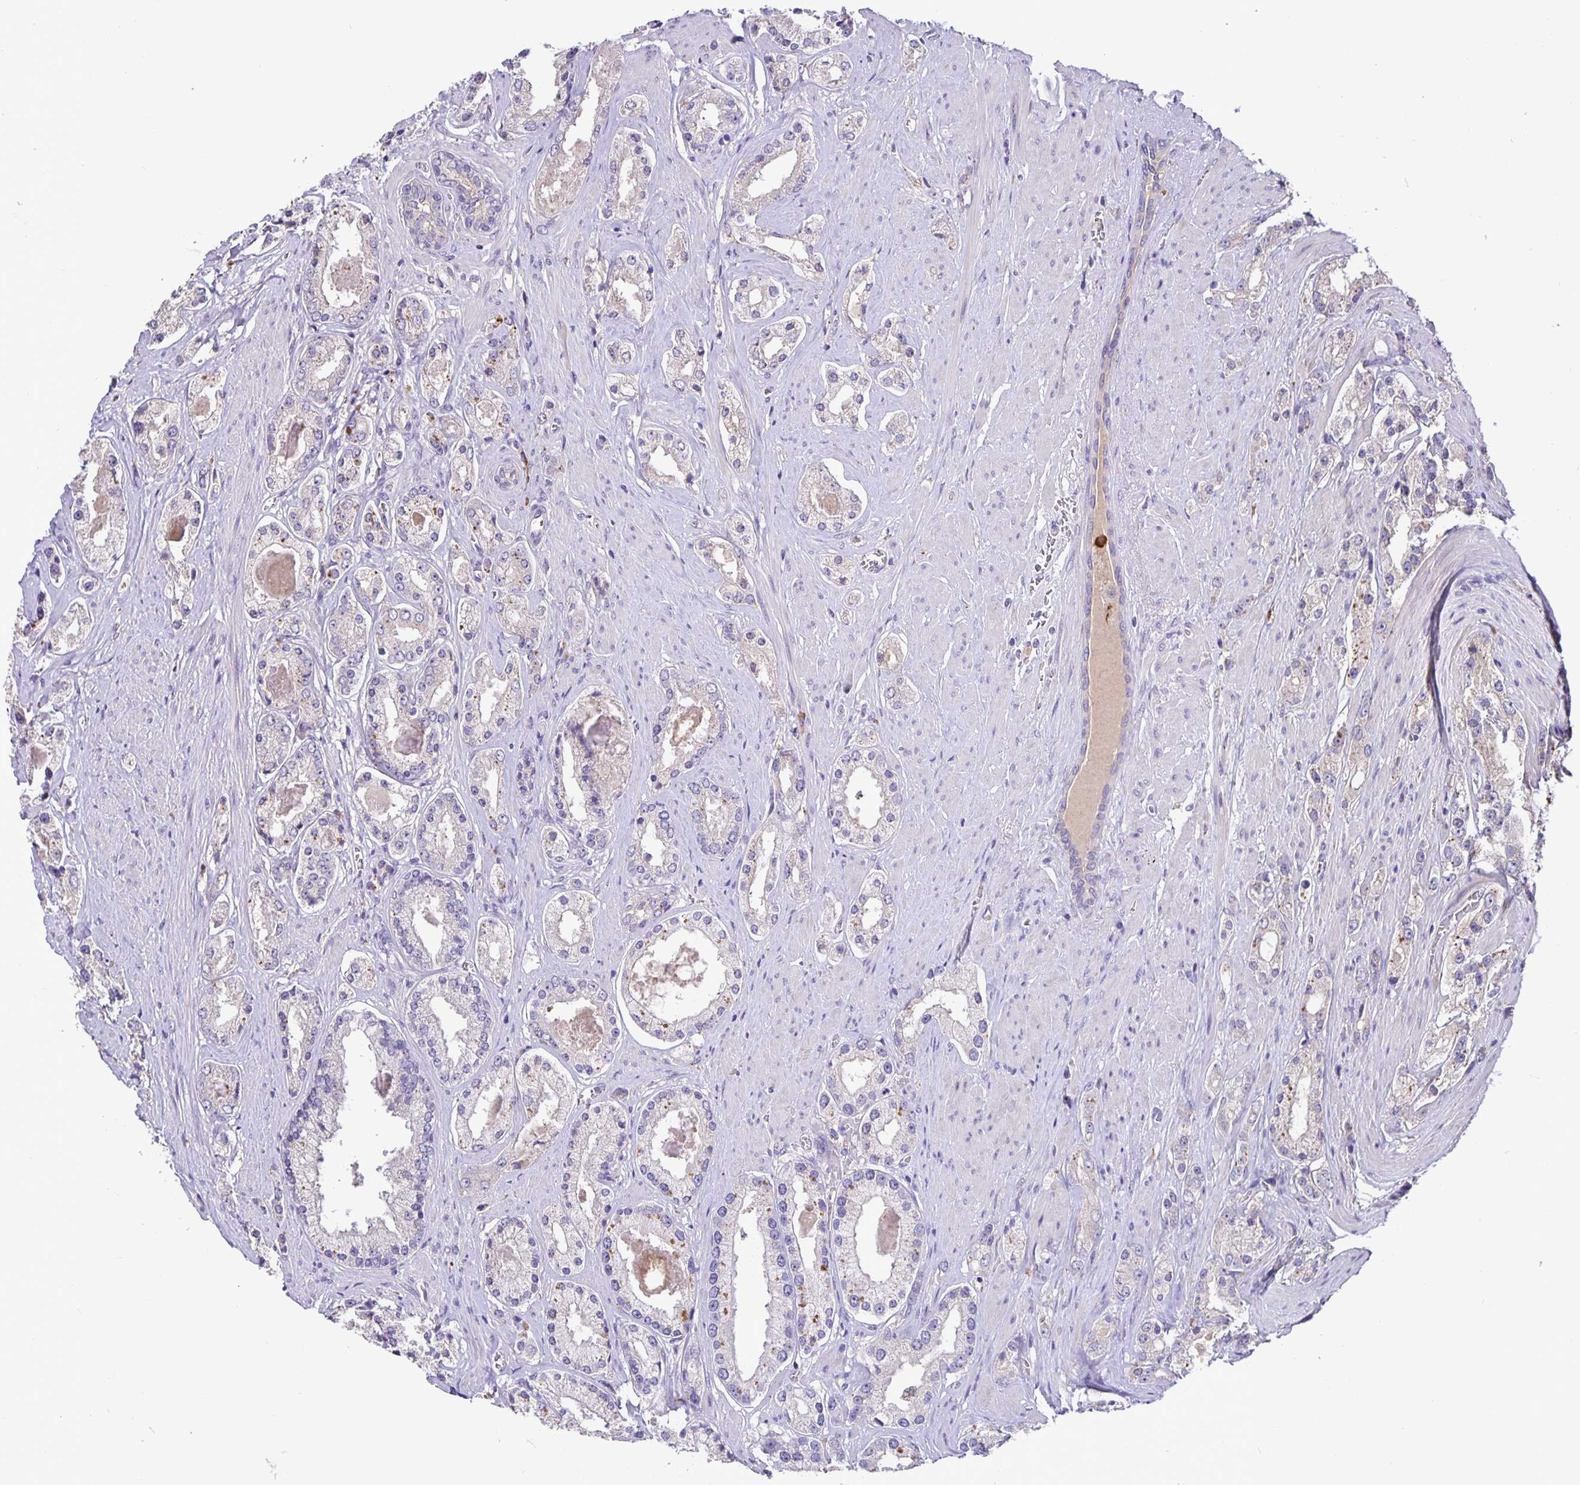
{"staining": {"intensity": "moderate", "quantity": "<25%", "location": "cytoplasmic/membranous"}, "tissue": "prostate cancer", "cell_type": "Tumor cells", "image_type": "cancer", "snomed": [{"axis": "morphology", "description": "Adenocarcinoma, High grade"}, {"axis": "topography", "description": "Prostate"}], "caption": "A high-resolution photomicrograph shows immunohistochemistry staining of prostate adenocarcinoma (high-grade), which reveals moderate cytoplasmic/membranous expression in approximately <25% of tumor cells.", "gene": "EML6", "patient": {"sex": "male", "age": 67}}